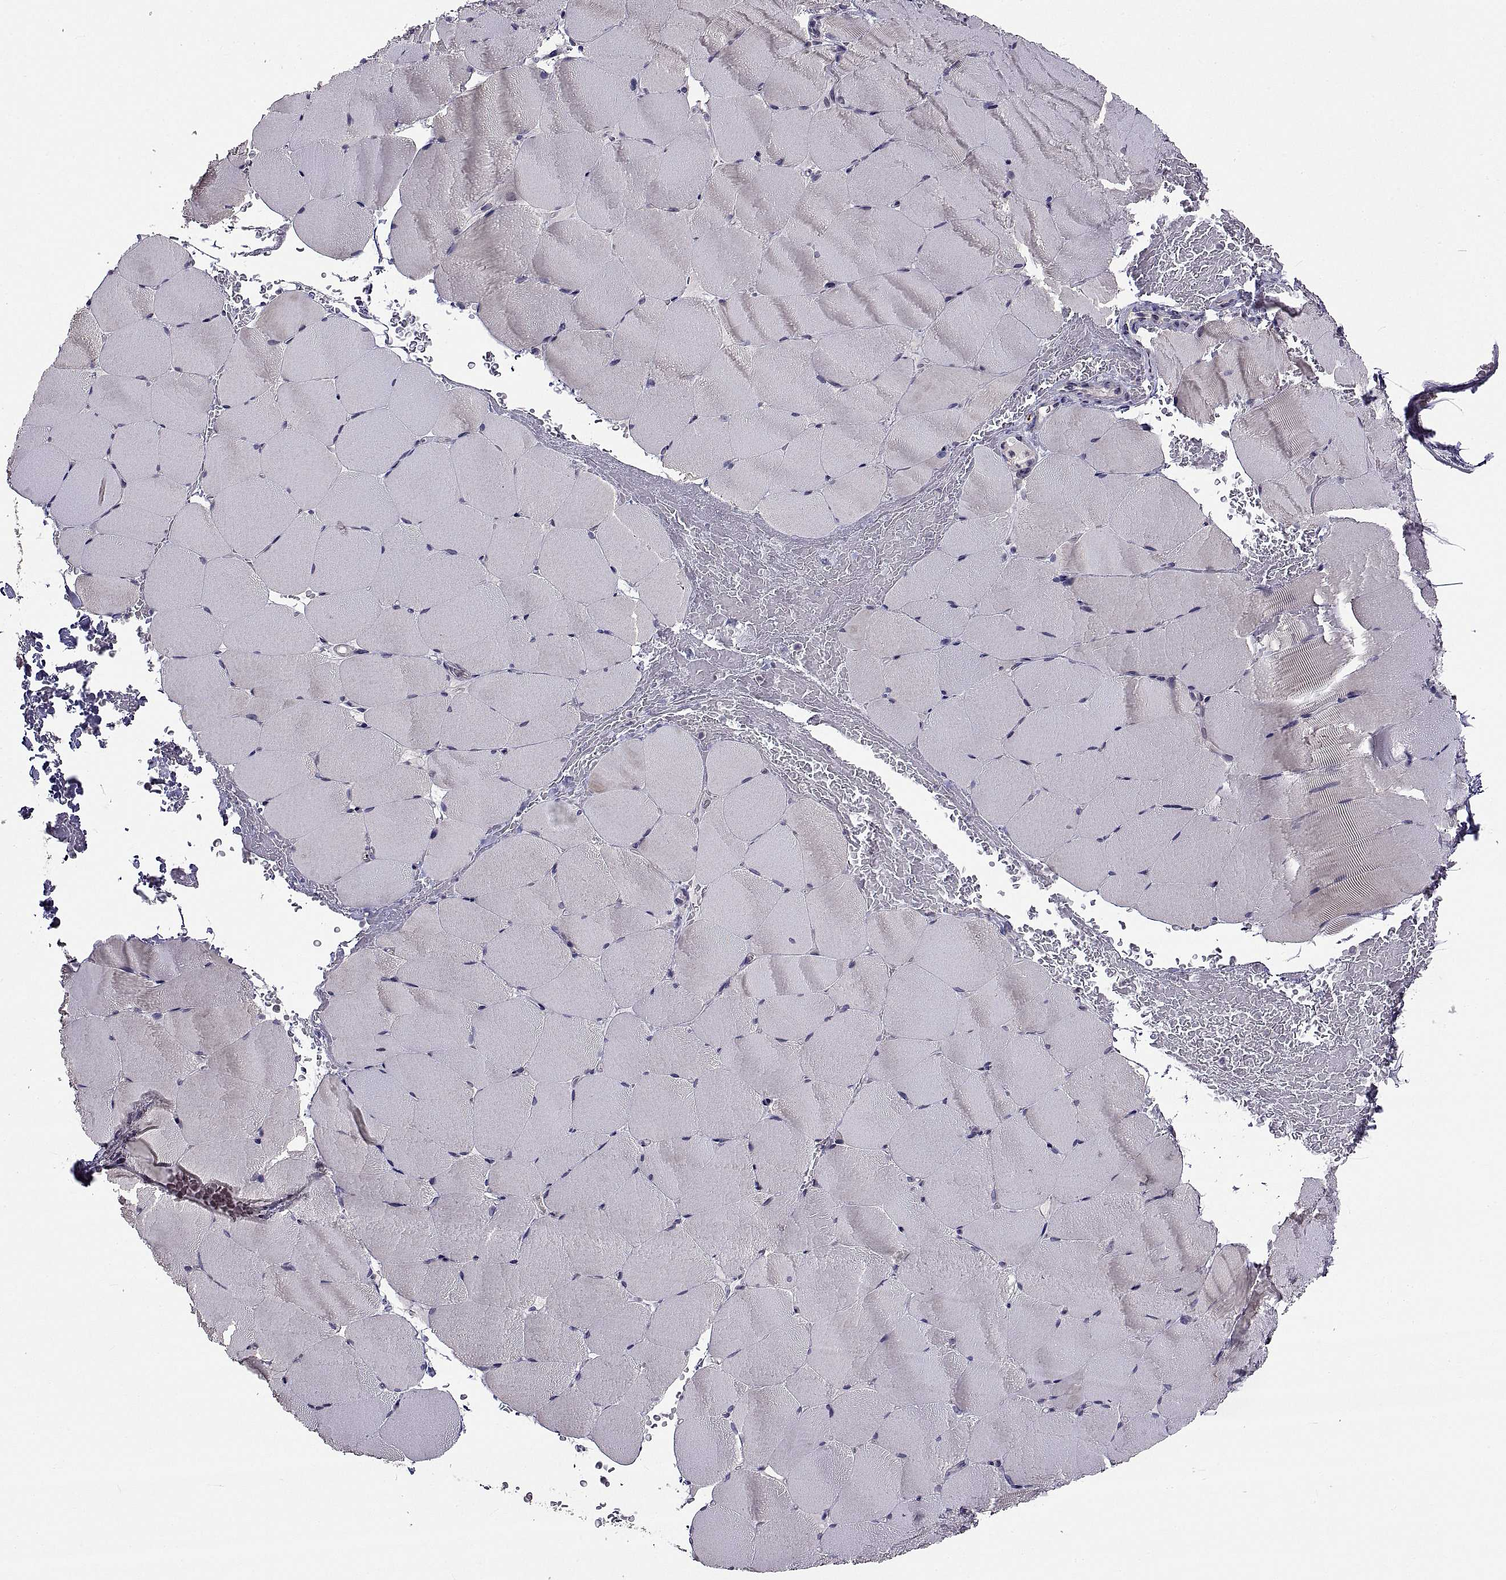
{"staining": {"intensity": "negative", "quantity": "none", "location": "none"}, "tissue": "skeletal muscle", "cell_type": "Myocytes", "image_type": "normal", "snomed": [{"axis": "morphology", "description": "Normal tissue, NOS"}, {"axis": "topography", "description": "Skeletal muscle"}], "caption": "DAB immunohistochemical staining of normal skeletal muscle demonstrates no significant positivity in myocytes. Nuclei are stained in blue.", "gene": "NPTX2", "patient": {"sex": "female", "age": 37}}